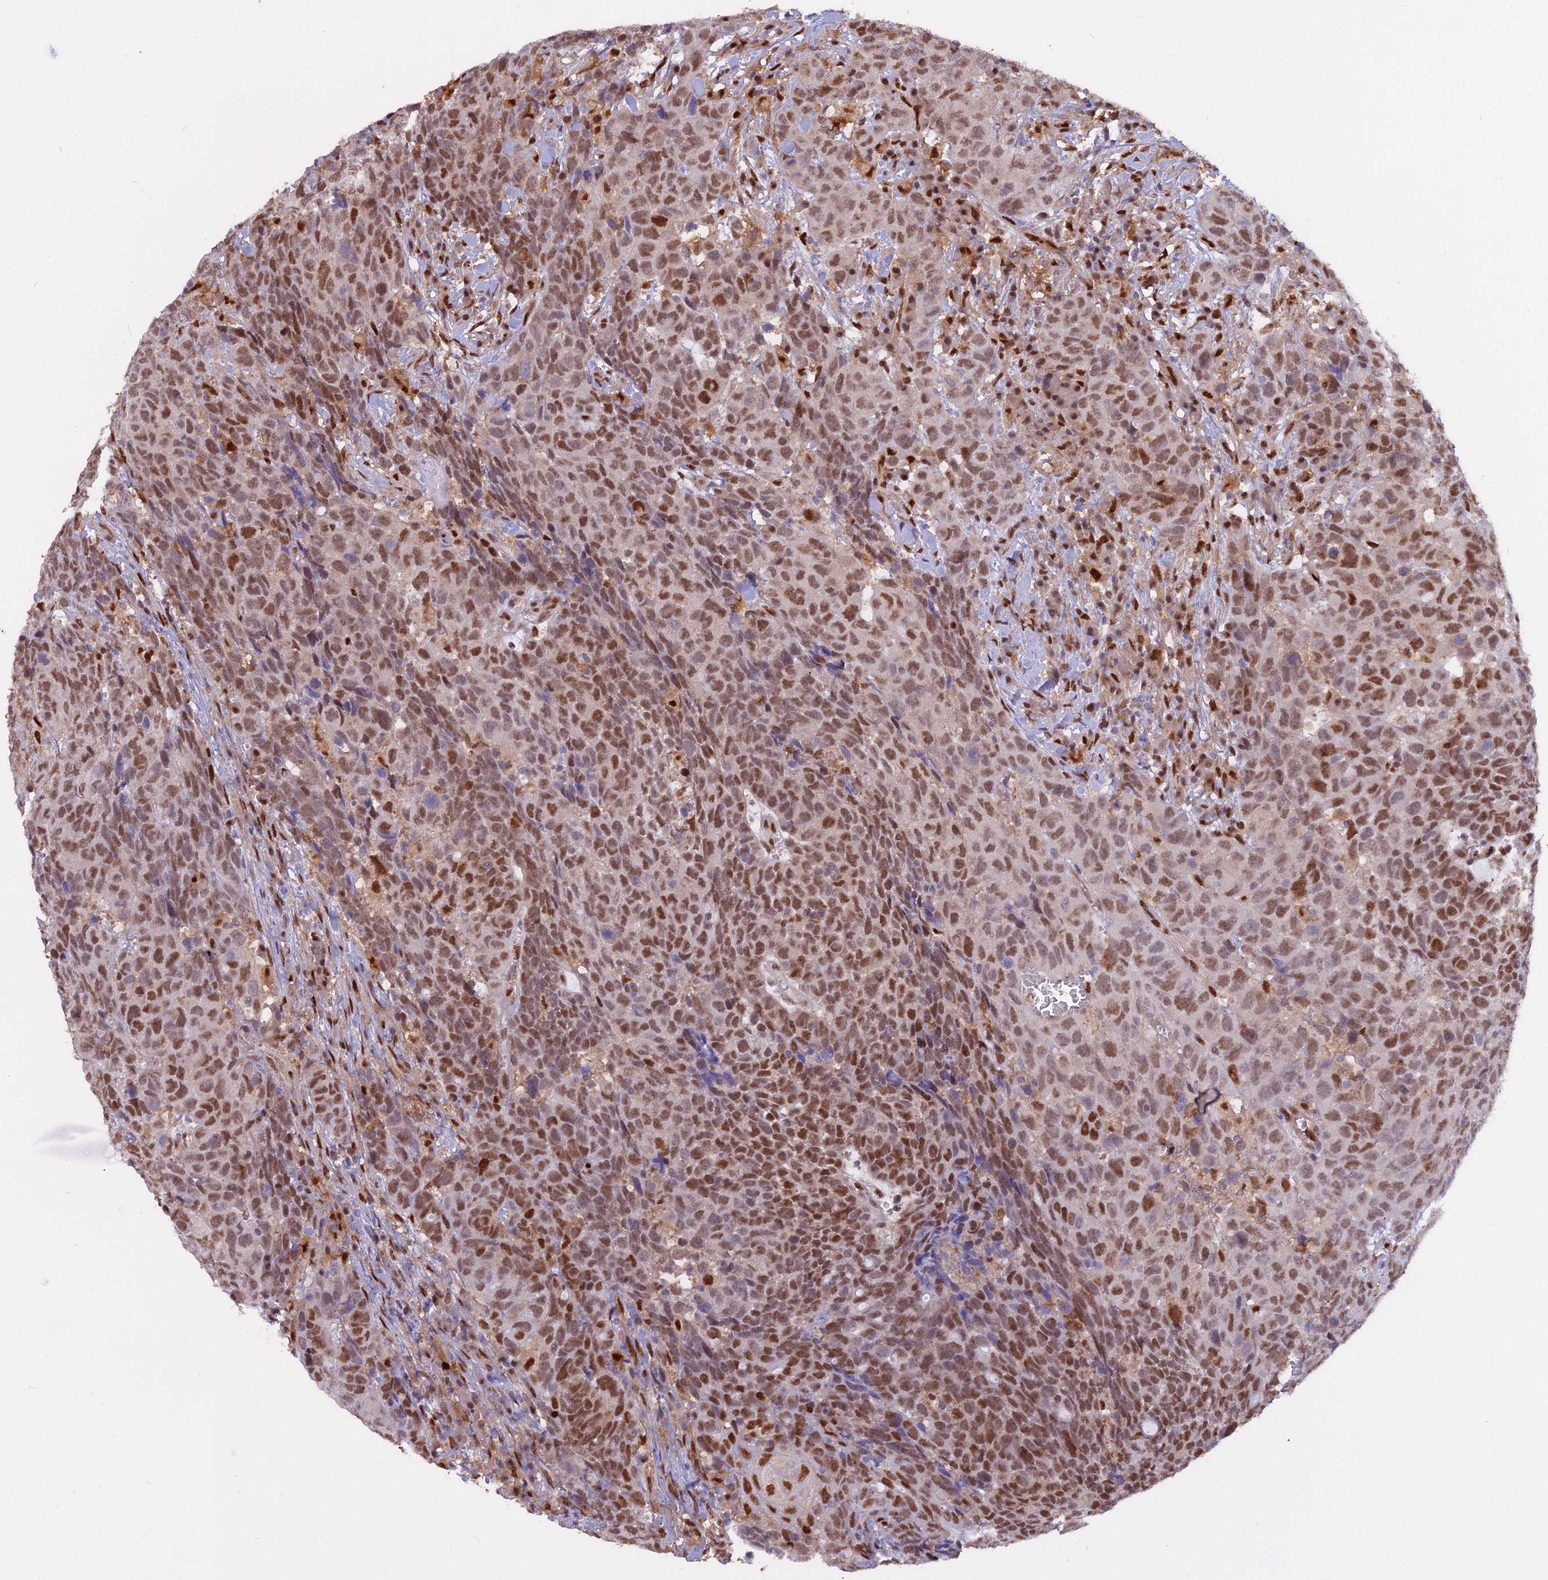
{"staining": {"intensity": "moderate", "quantity": ">75%", "location": "nuclear"}, "tissue": "head and neck cancer", "cell_type": "Tumor cells", "image_type": "cancer", "snomed": [{"axis": "morphology", "description": "Squamous cell carcinoma, NOS"}, {"axis": "topography", "description": "Head-Neck"}], "caption": "IHC of head and neck cancer (squamous cell carcinoma) exhibits medium levels of moderate nuclear expression in approximately >75% of tumor cells.", "gene": "NPEPL1", "patient": {"sex": "male", "age": 66}}